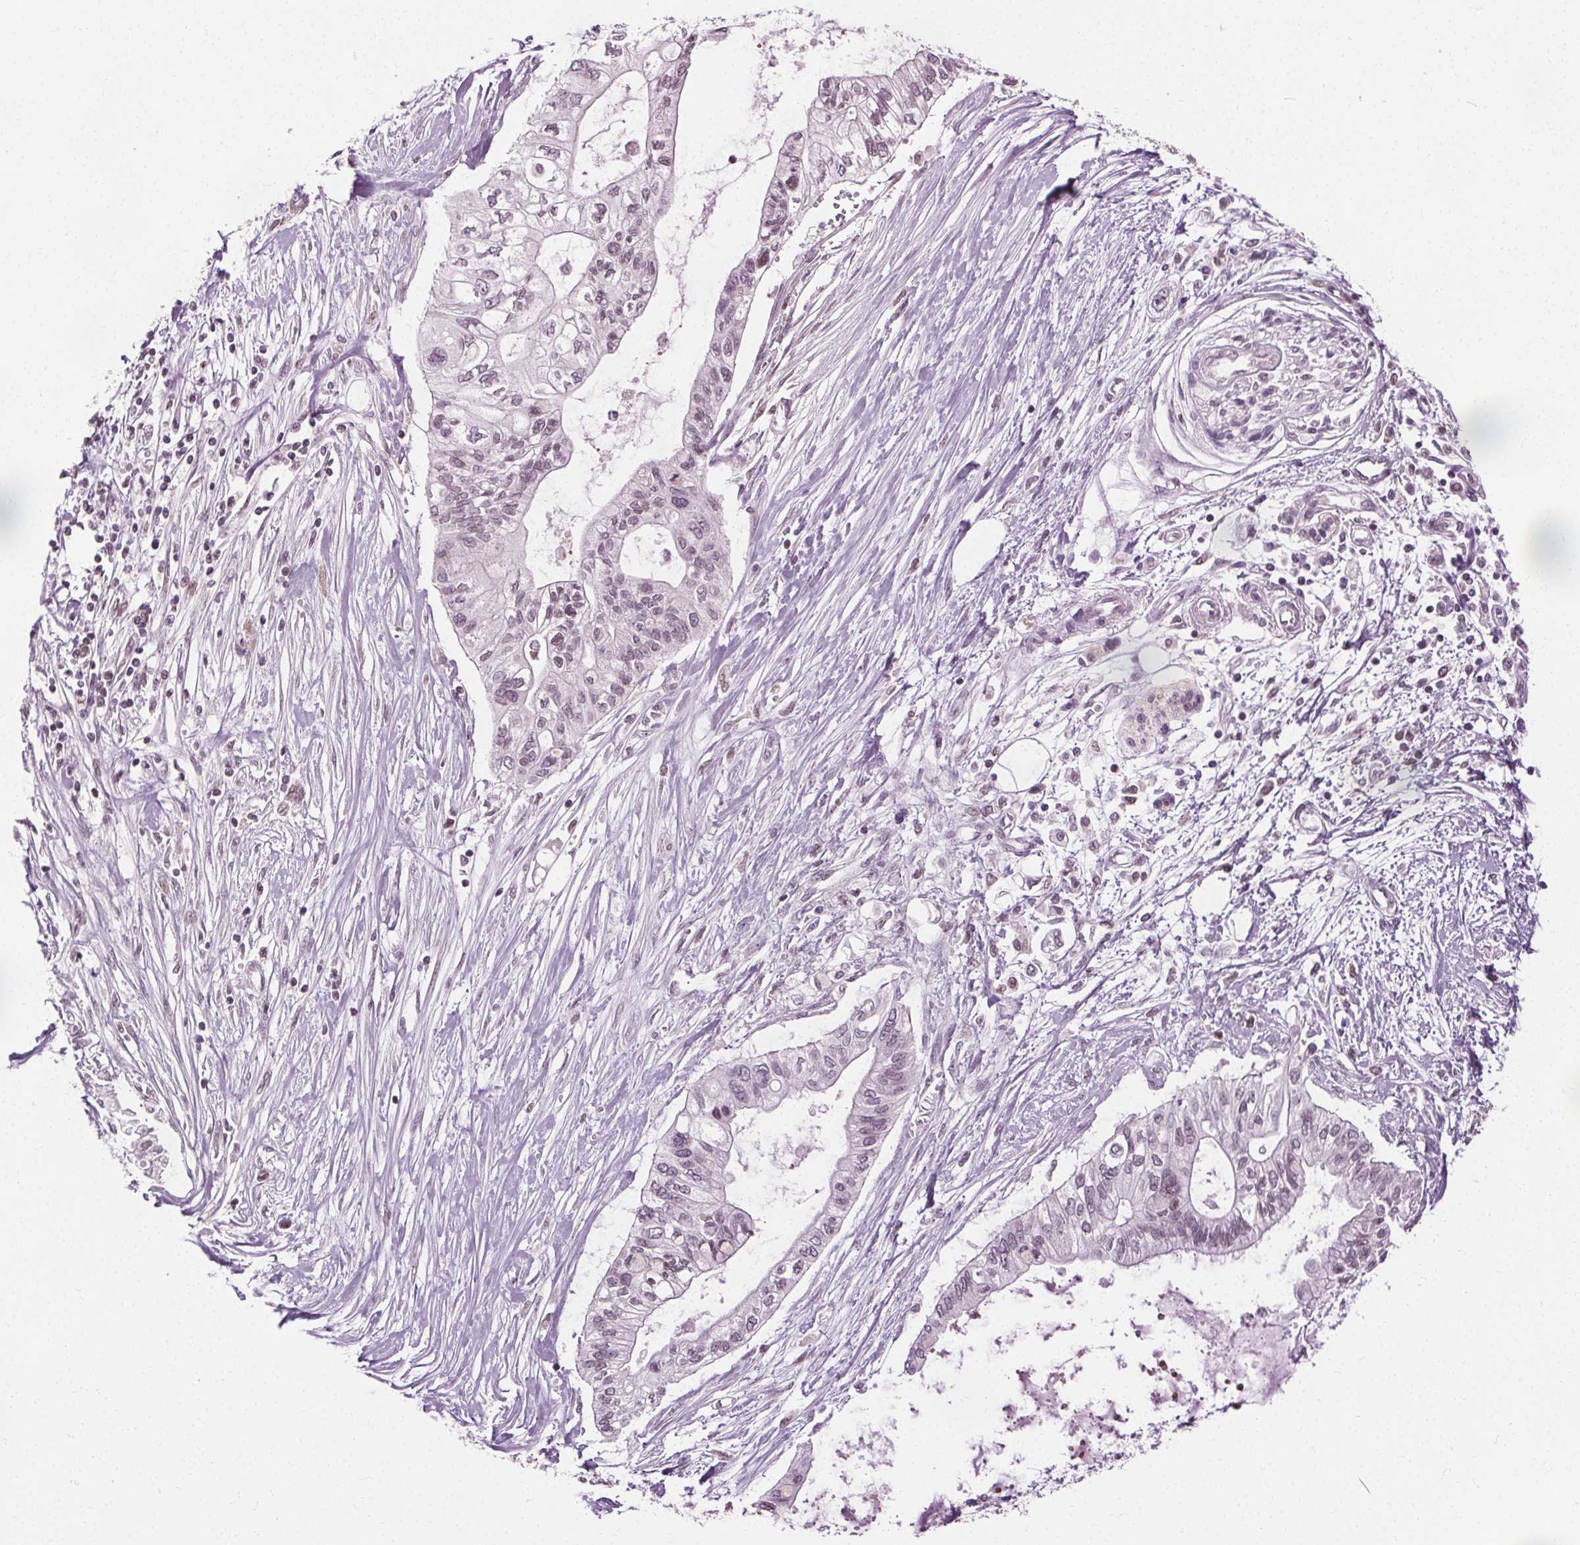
{"staining": {"intensity": "weak", "quantity": "<25%", "location": "nuclear"}, "tissue": "pancreatic cancer", "cell_type": "Tumor cells", "image_type": "cancer", "snomed": [{"axis": "morphology", "description": "Adenocarcinoma, NOS"}, {"axis": "topography", "description": "Pancreas"}], "caption": "Tumor cells are negative for brown protein staining in pancreatic adenocarcinoma.", "gene": "LFNG", "patient": {"sex": "female", "age": 77}}